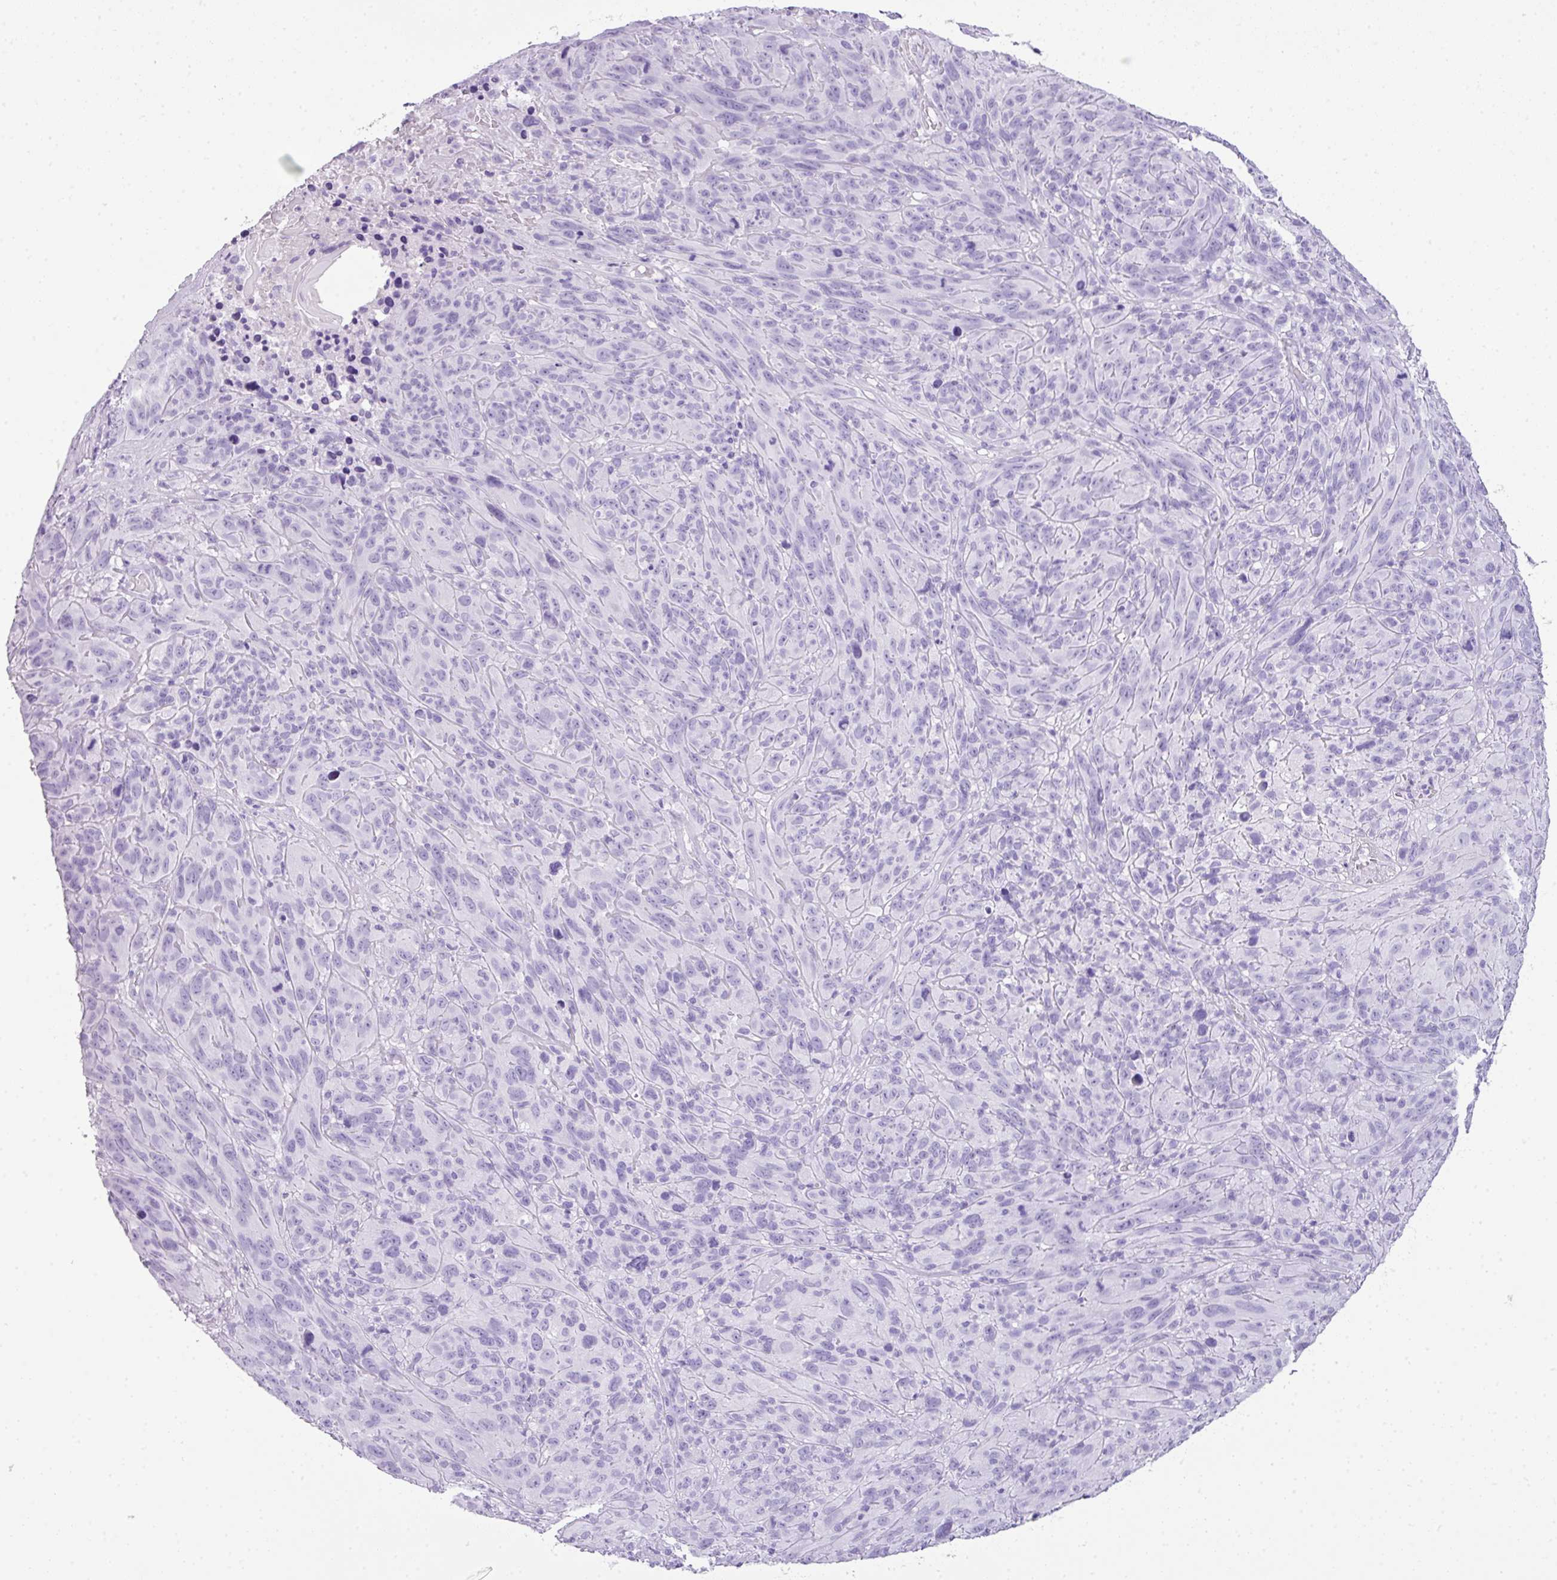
{"staining": {"intensity": "negative", "quantity": "none", "location": "none"}, "tissue": "melanoma", "cell_type": "Tumor cells", "image_type": "cancer", "snomed": [{"axis": "morphology", "description": "Malignant melanoma, NOS"}, {"axis": "topography", "description": "Skin of head"}], "caption": "IHC photomicrograph of neoplastic tissue: human melanoma stained with DAB (3,3'-diaminobenzidine) displays no significant protein expression in tumor cells.", "gene": "TNP1", "patient": {"sex": "male", "age": 96}}